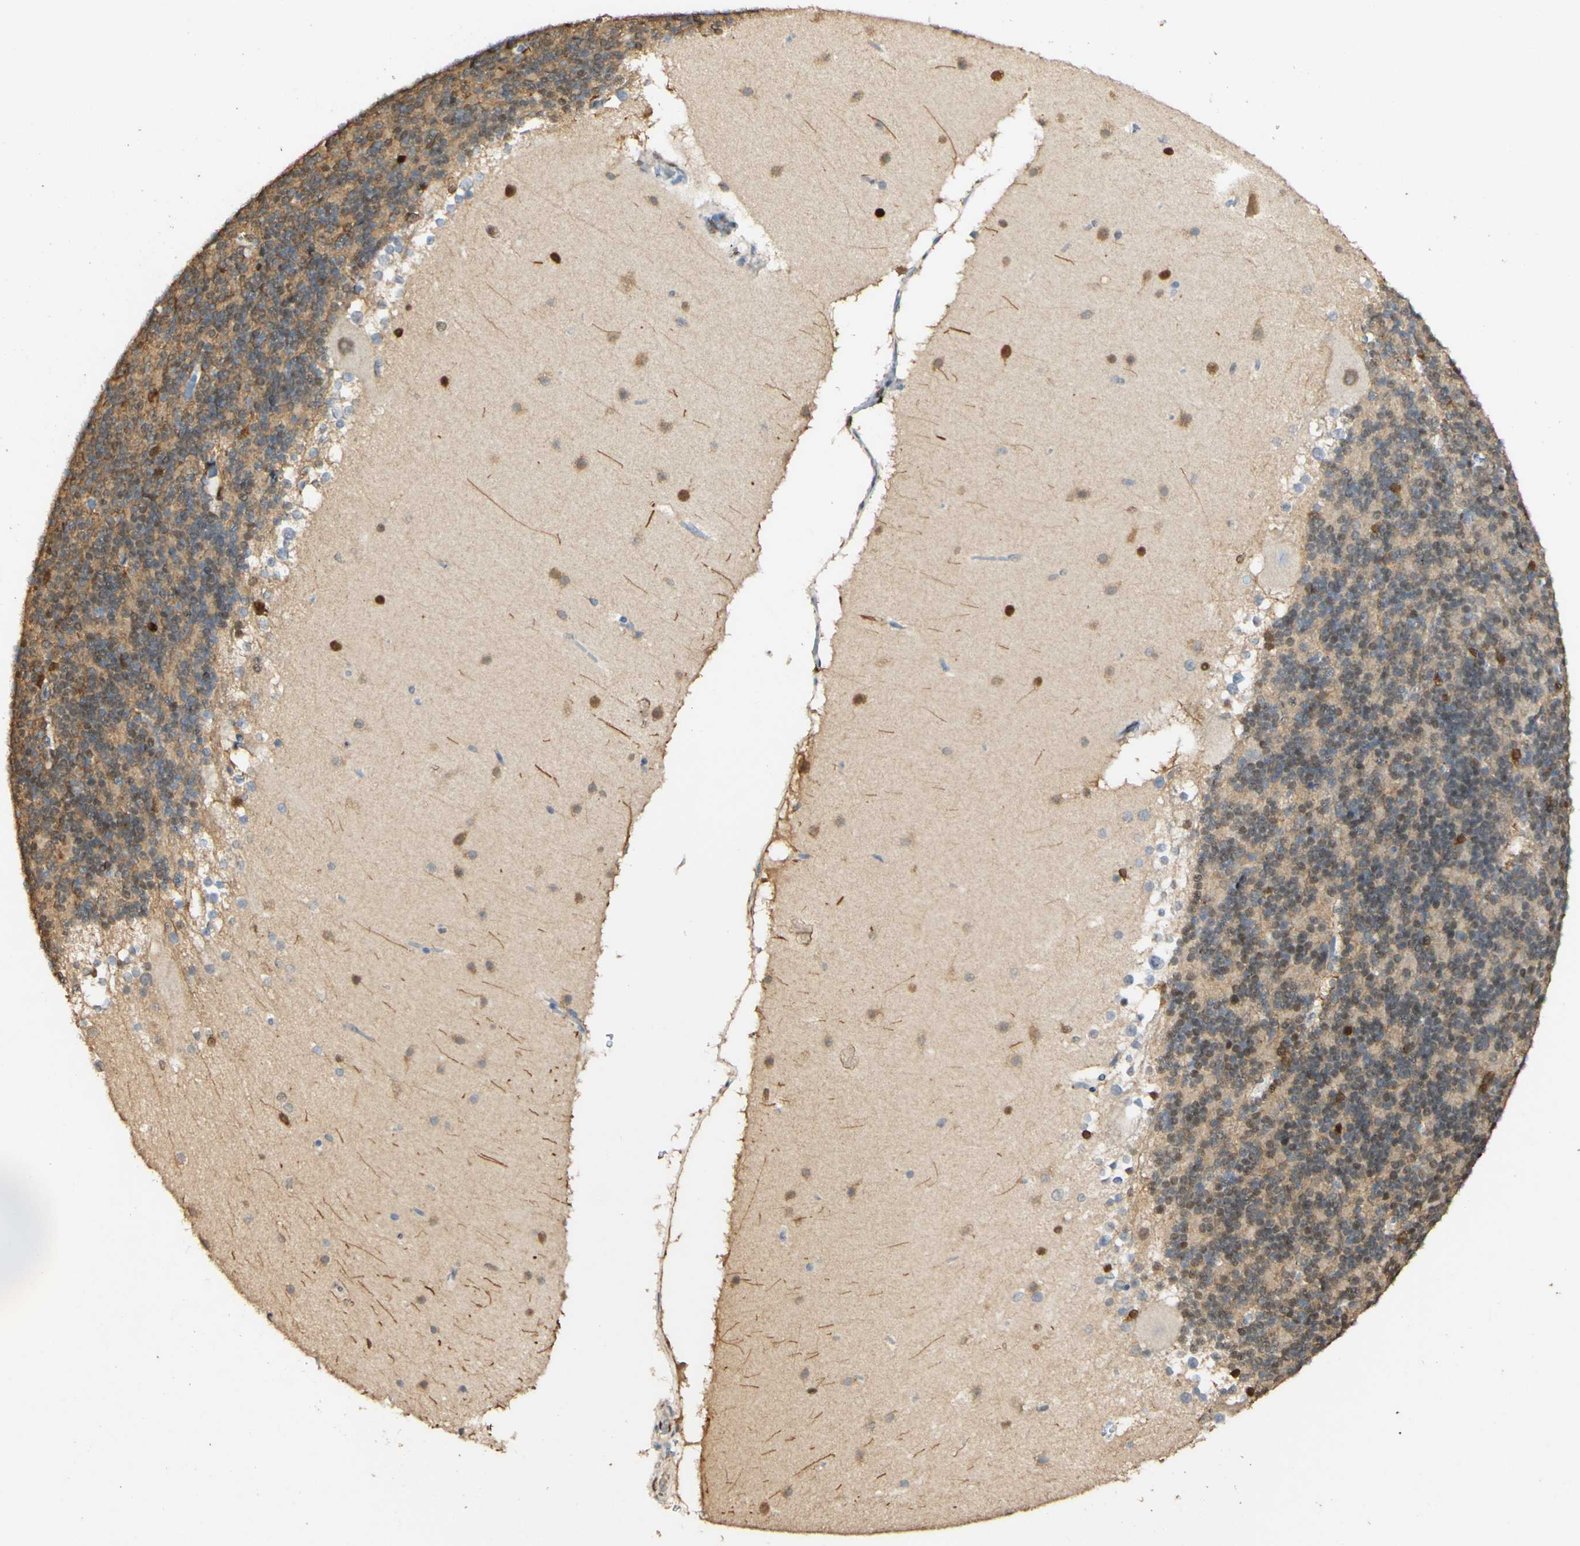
{"staining": {"intensity": "weak", "quantity": "25%-75%", "location": "nuclear"}, "tissue": "cerebellum", "cell_type": "Cells in granular layer", "image_type": "normal", "snomed": [{"axis": "morphology", "description": "Normal tissue, NOS"}, {"axis": "topography", "description": "Cerebellum"}], "caption": "Immunohistochemical staining of benign cerebellum exhibits 25%-75% levels of weak nuclear protein expression in about 25%-75% of cells in granular layer.", "gene": "MAP3K4", "patient": {"sex": "female", "age": 19}}